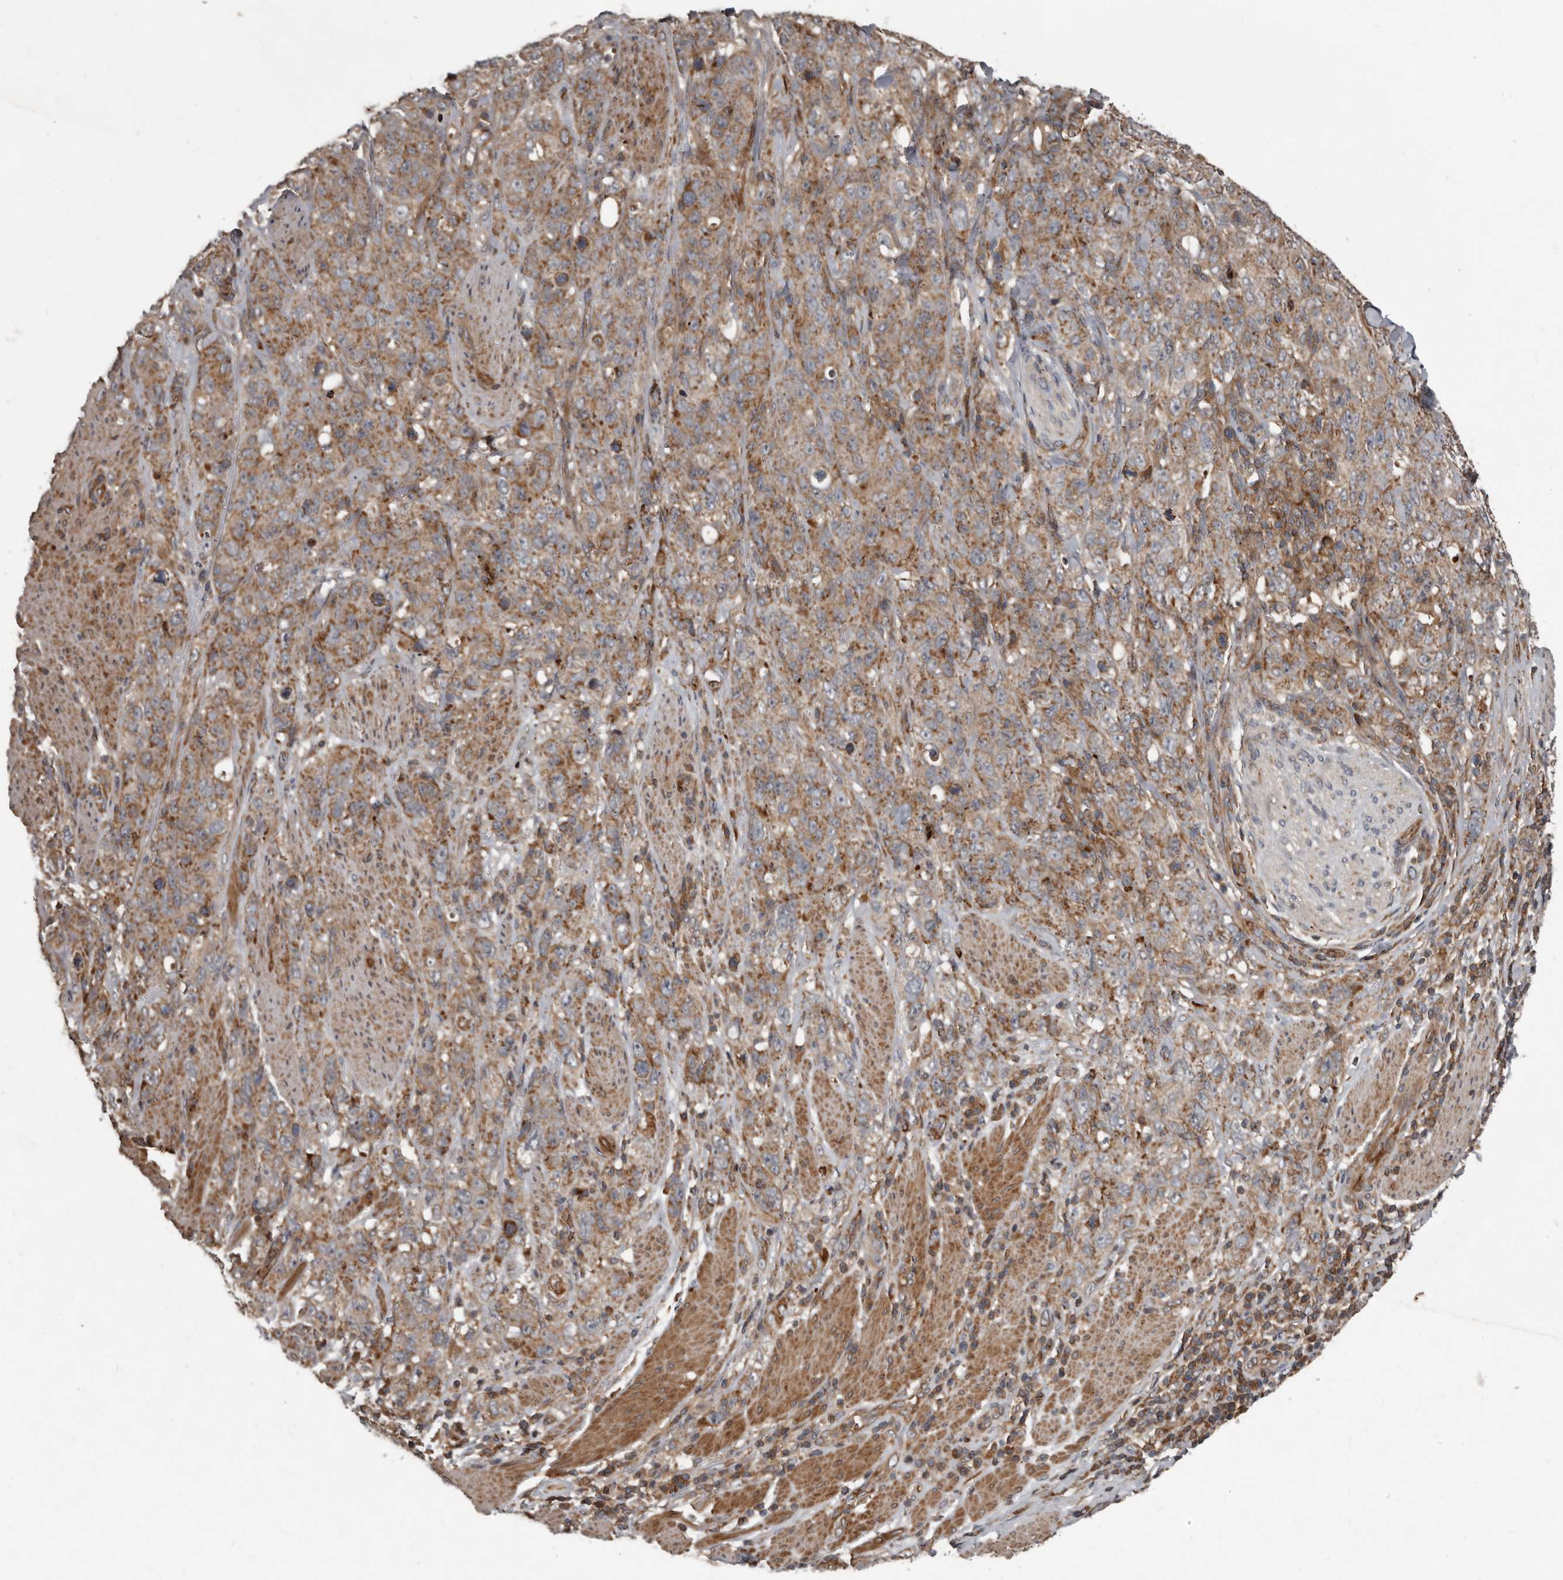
{"staining": {"intensity": "moderate", "quantity": ">75%", "location": "cytoplasmic/membranous"}, "tissue": "stomach cancer", "cell_type": "Tumor cells", "image_type": "cancer", "snomed": [{"axis": "morphology", "description": "Adenocarcinoma, NOS"}, {"axis": "topography", "description": "Stomach"}], "caption": "Adenocarcinoma (stomach) was stained to show a protein in brown. There is medium levels of moderate cytoplasmic/membranous expression in about >75% of tumor cells. (DAB IHC with brightfield microscopy, high magnification).", "gene": "FBXO31", "patient": {"sex": "male", "age": 48}}